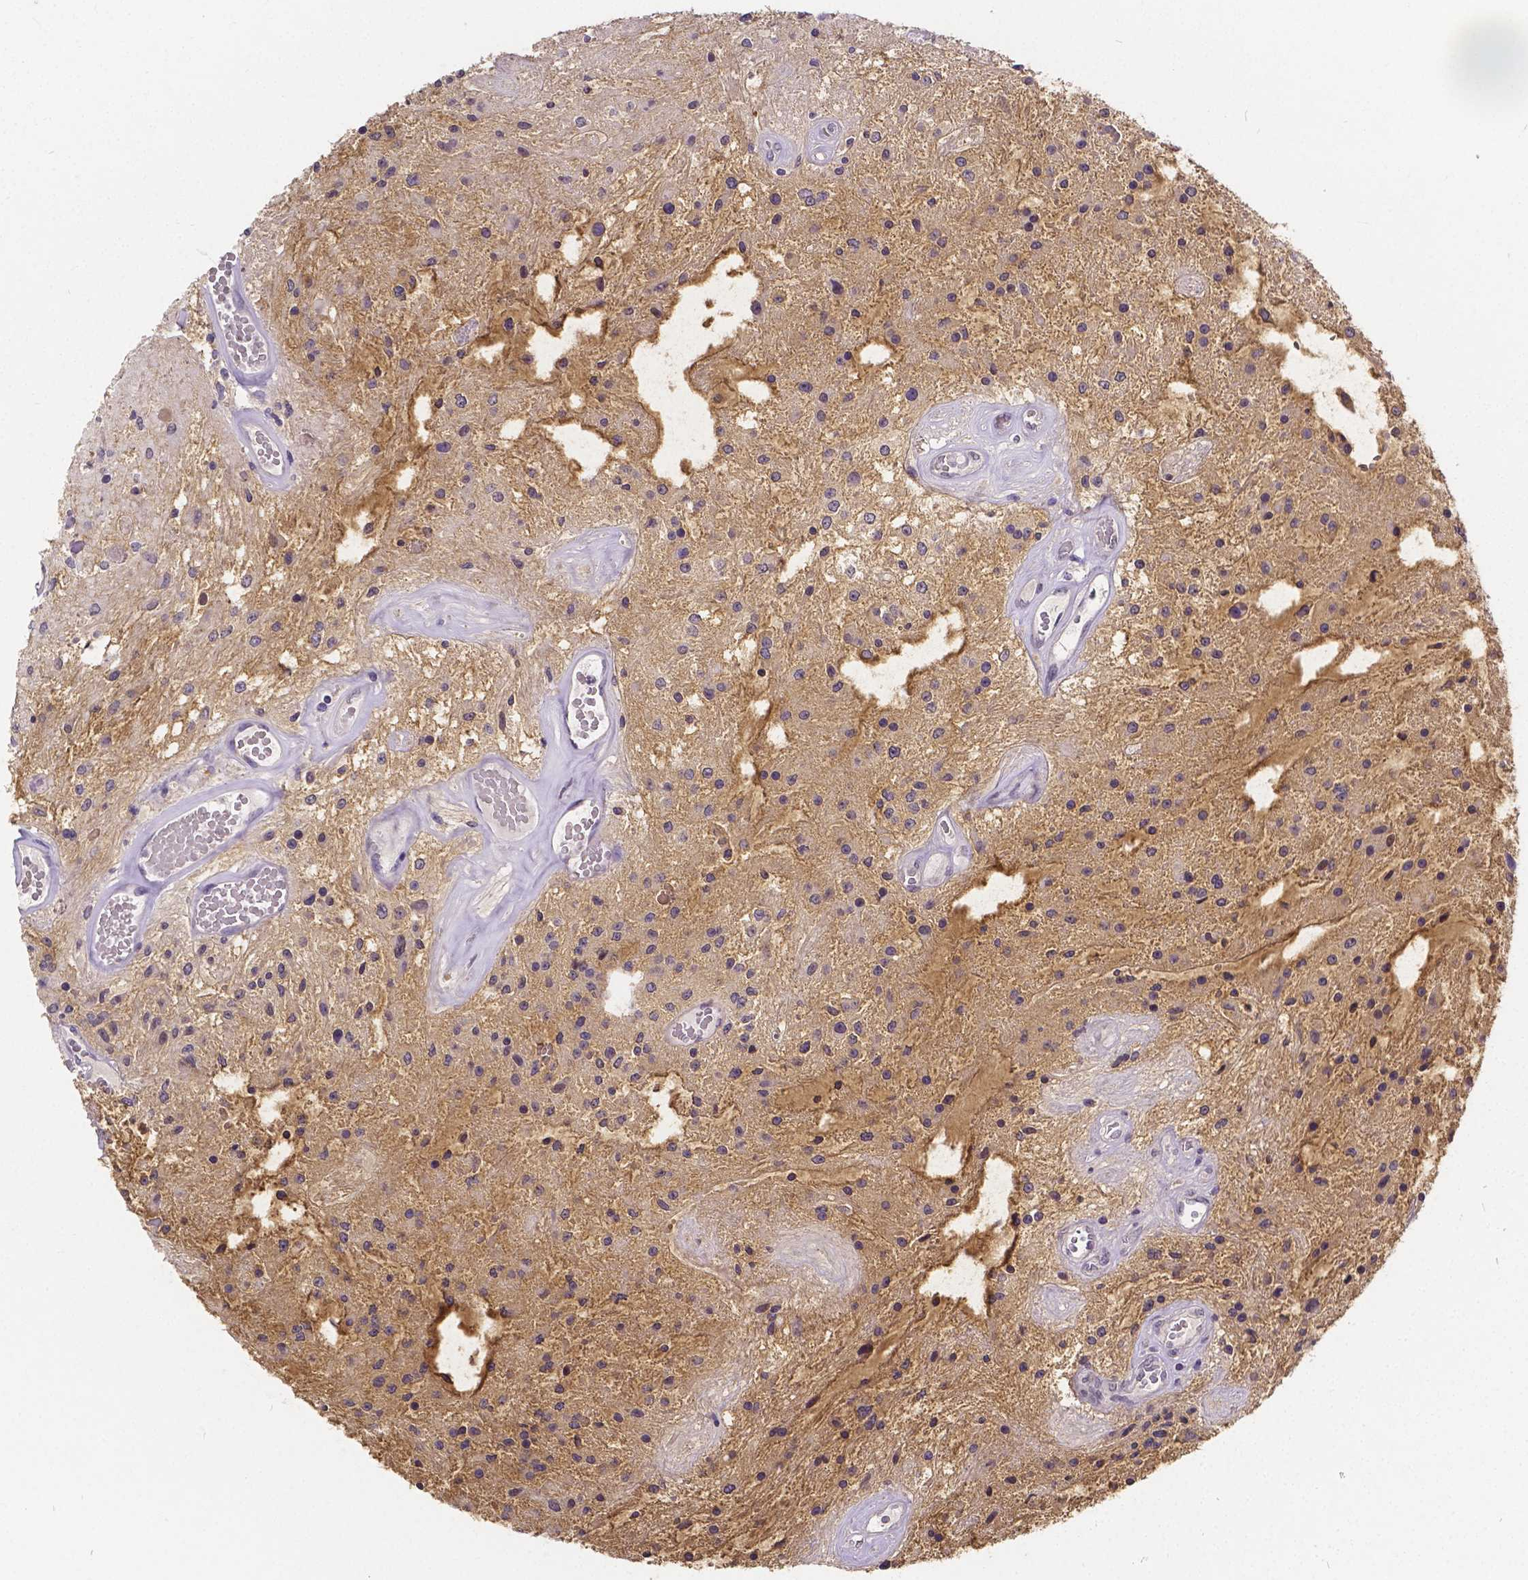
{"staining": {"intensity": "negative", "quantity": "none", "location": "none"}, "tissue": "glioma", "cell_type": "Tumor cells", "image_type": "cancer", "snomed": [{"axis": "morphology", "description": "Glioma, malignant, Low grade"}, {"axis": "topography", "description": "Cerebellum"}], "caption": "Human glioma stained for a protein using IHC exhibits no positivity in tumor cells.", "gene": "CTNNA2", "patient": {"sex": "female", "age": 14}}